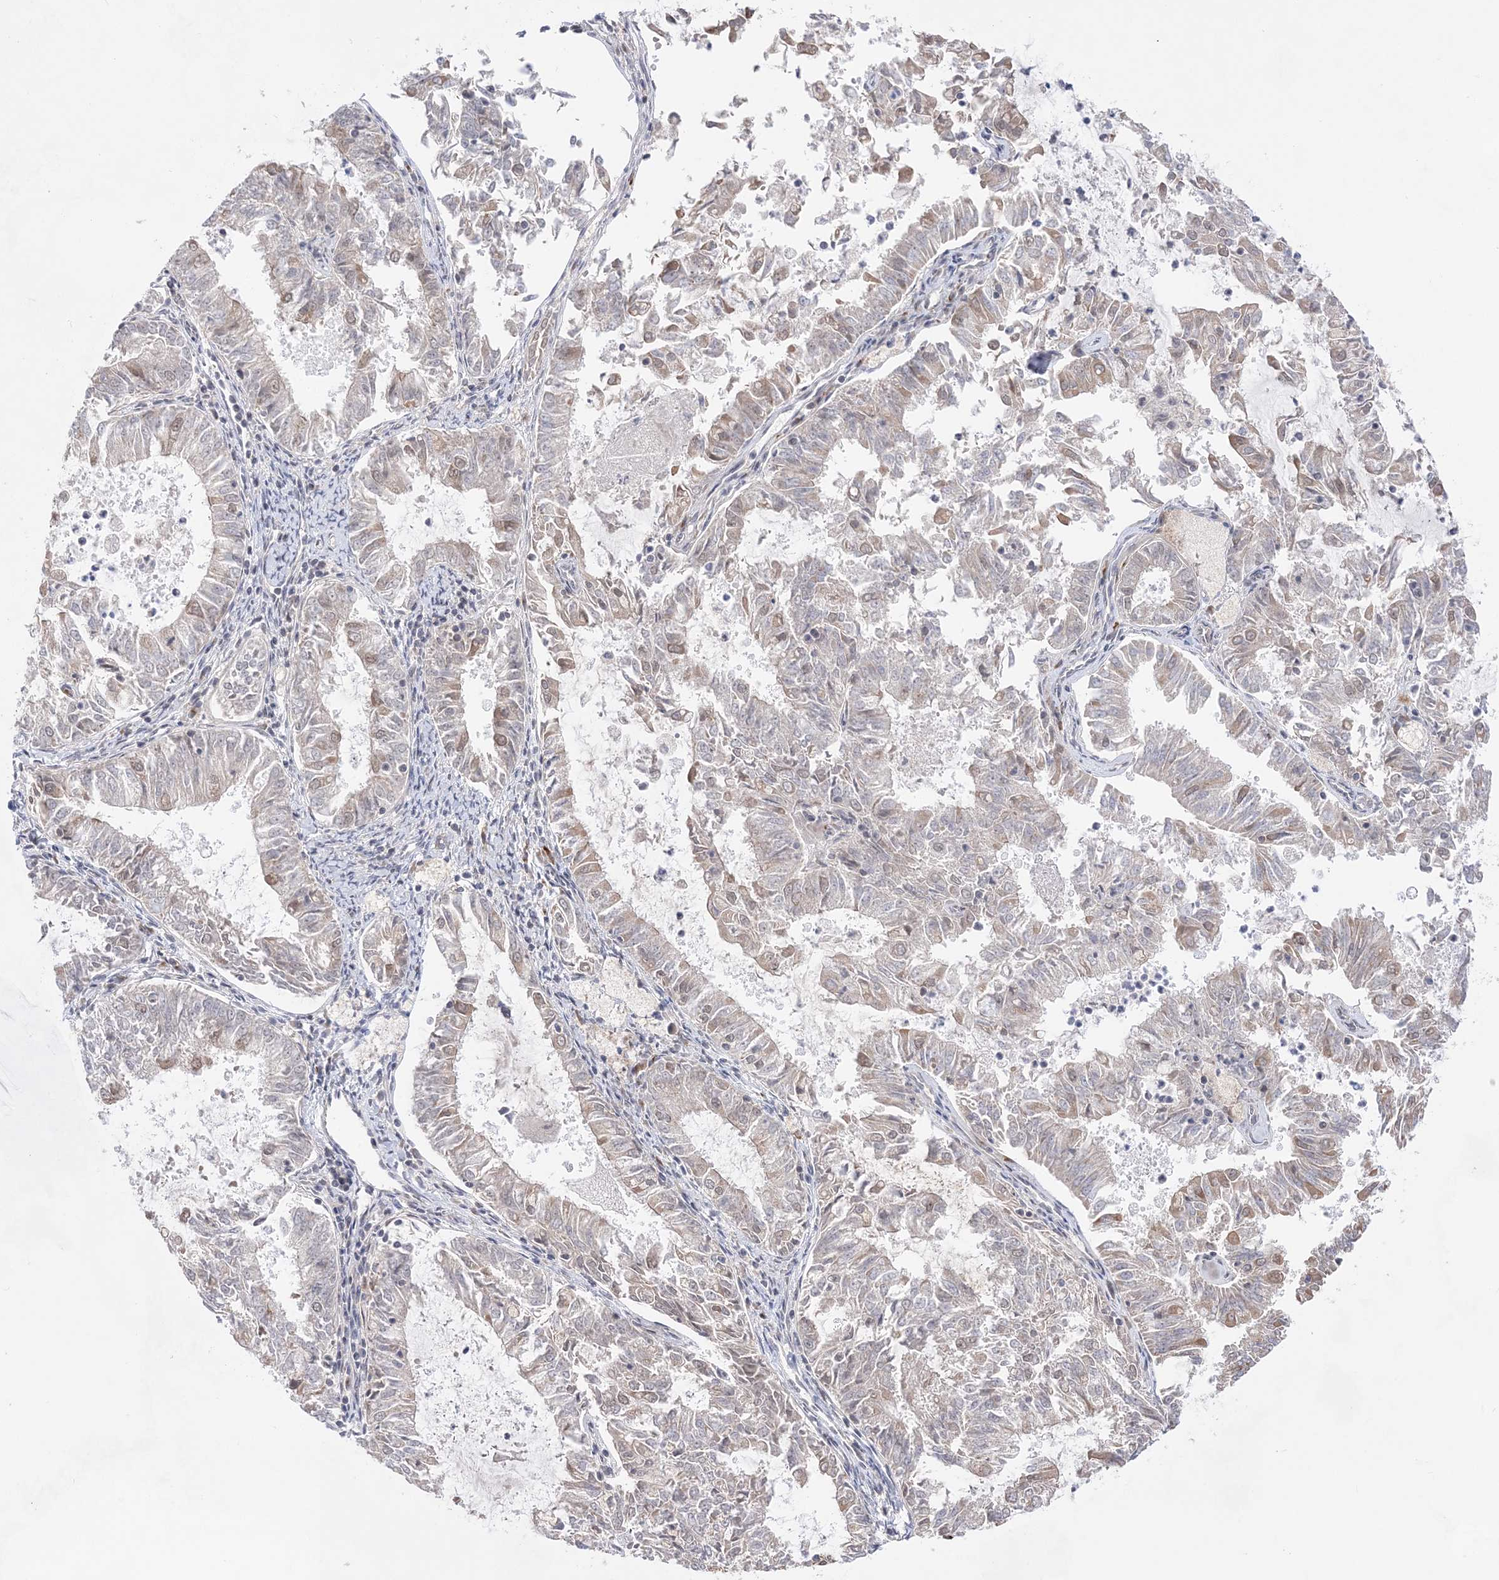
{"staining": {"intensity": "negative", "quantity": "none", "location": "none"}, "tissue": "endometrial cancer", "cell_type": "Tumor cells", "image_type": "cancer", "snomed": [{"axis": "morphology", "description": "Adenocarcinoma, NOS"}, {"axis": "topography", "description": "Endometrium"}], "caption": "Human adenocarcinoma (endometrial) stained for a protein using IHC displays no staining in tumor cells.", "gene": "ANAPC15", "patient": {"sex": "female", "age": 57}}